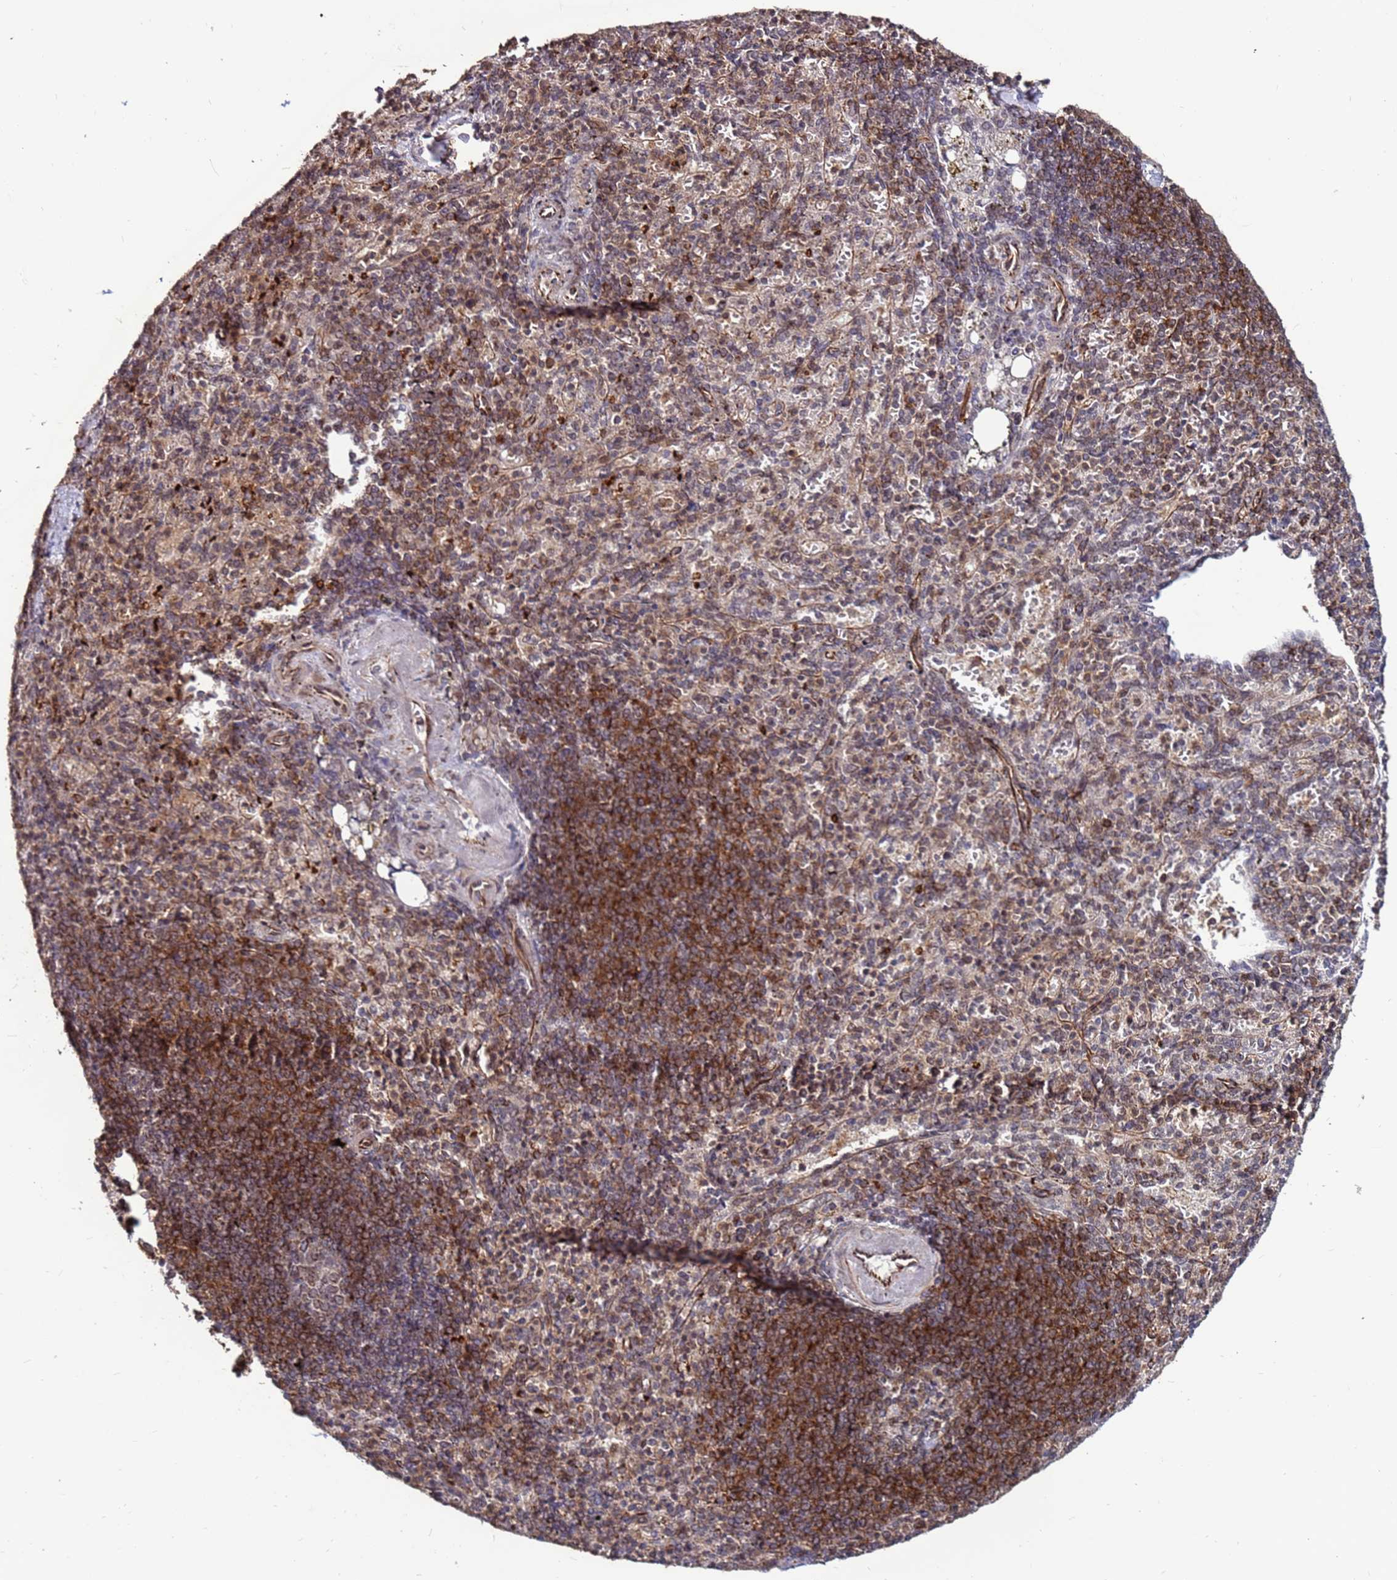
{"staining": {"intensity": "moderate", "quantity": "25%-75%", "location": "cytoplasmic/membranous"}, "tissue": "spleen", "cell_type": "Cells in red pulp", "image_type": "normal", "snomed": [{"axis": "morphology", "description": "Normal tissue, NOS"}, {"axis": "topography", "description": "Spleen"}], "caption": "DAB (3,3'-diaminobenzidine) immunohistochemical staining of benign human spleen displays moderate cytoplasmic/membranous protein expression in approximately 25%-75% of cells in red pulp. Using DAB (brown) and hematoxylin (blue) stains, captured at high magnification using brightfield microscopy.", "gene": "CLK3", "patient": {"sex": "female", "age": 74}}